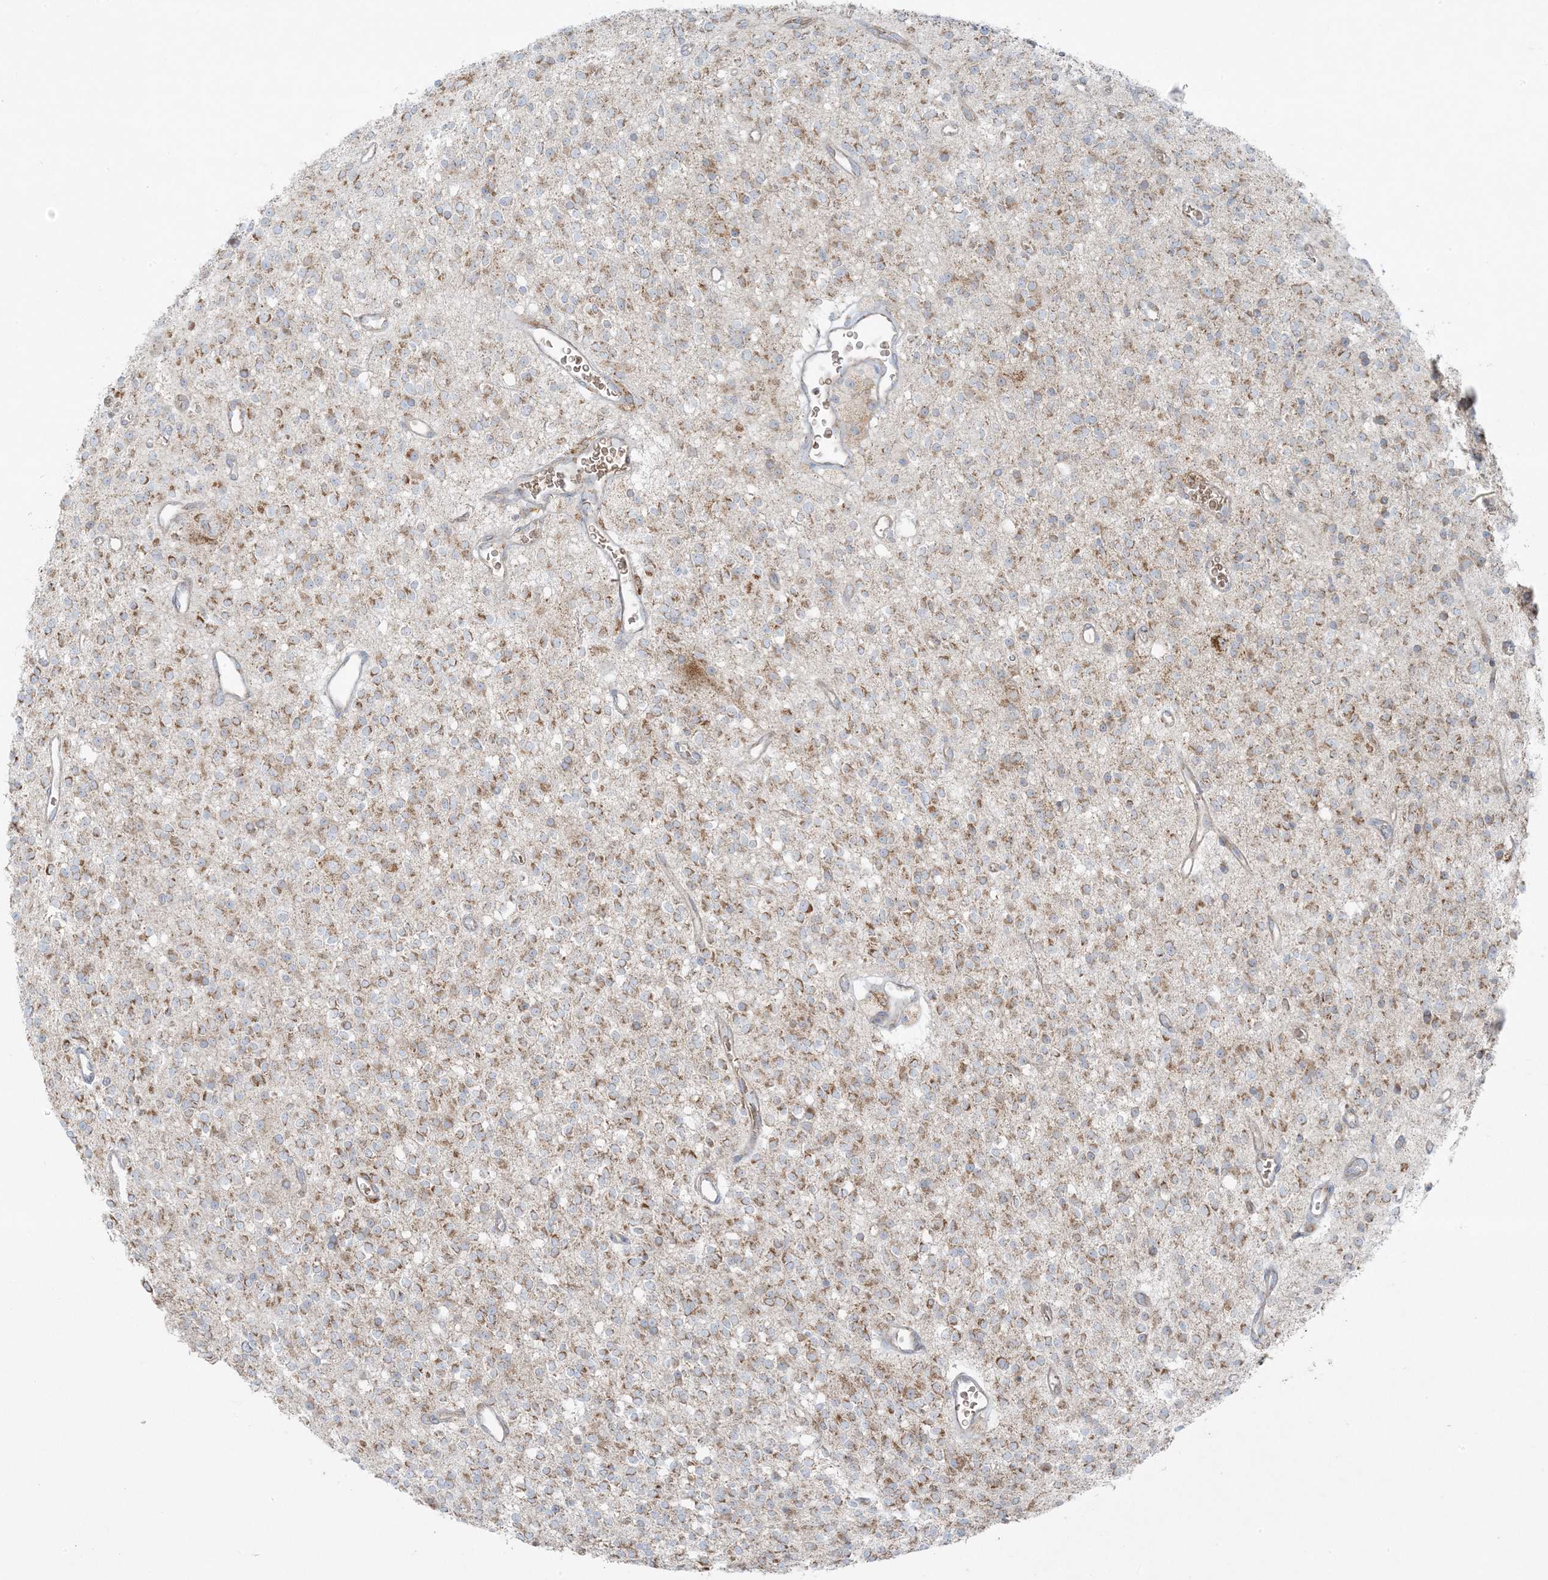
{"staining": {"intensity": "moderate", "quantity": "25%-75%", "location": "cytoplasmic/membranous"}, "tissue": "glioma", "cell_type": "Tumor cells", "image_type": "cancer", "snomed": [{"axis": "morphology", "description": "Glioma, malignant, High grade"}, {"axis": "topography", "description": "Brain"}], "caption": "Immunohistochemical staining of human malignant glioma (high-grade) exhibits medium levels of moderate cytoplasmic/membranous protein positivity in approximately 25%-75% of tumor cells. (Stains: DAB (3,3'-diaminobenzidine) in brown, nuclei in blue, Microscopy: brightfield microscopy at high magnification).", "gene": "PIK3R4", "patient": {"sex": "male", "age": 34}}